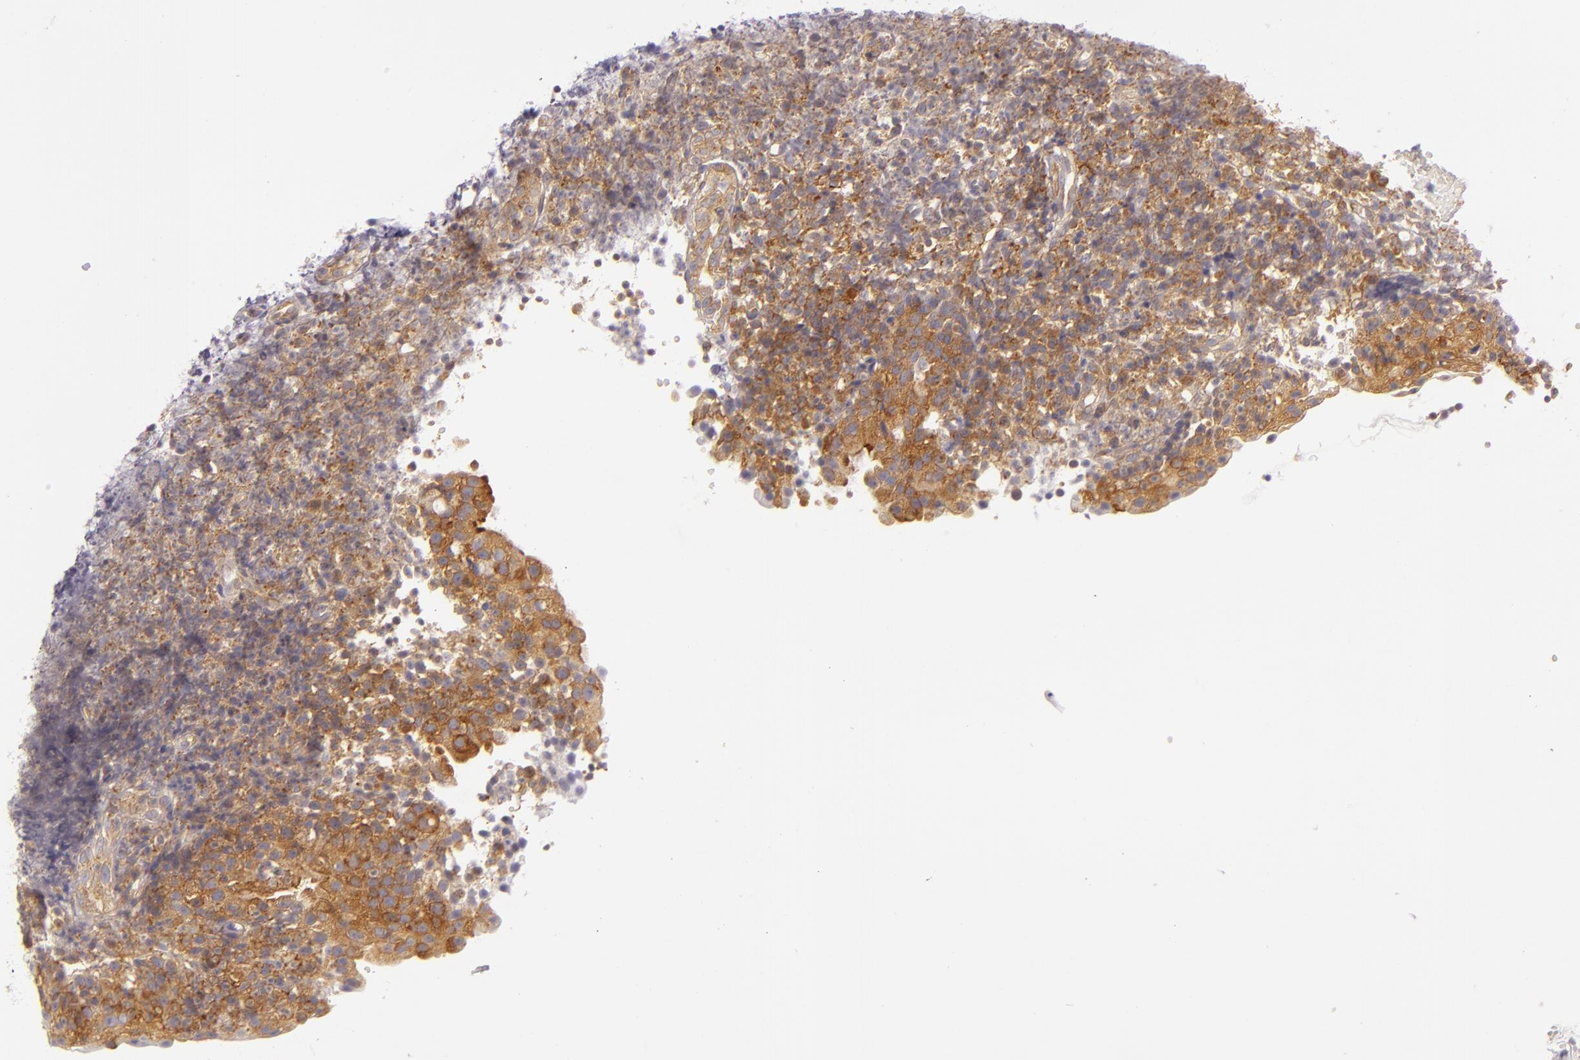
{"staining": {"intensity": "moderate", "quantity": ">75%", "location": "cytoplasmic/membranous"}, "tissue": "tonsil", "cell_type": "Germinal center cells", "image_type": "normal", "snomed": [{"axis": "morphology", "description": "Normal tissue, NOS"}, {"axis": "topography", "description": "Tonsil"}], "caption": "Immunohistochemistry (IHC) photomicrograph of unremarkable human tonsil stained for a protein (brown), which shows medium levels of moderate cytoplasmic/membranous staining in about >75% of germinal center cells.", "gene": "UPF3B", "patient": {"sex": "female", "age": 40}}